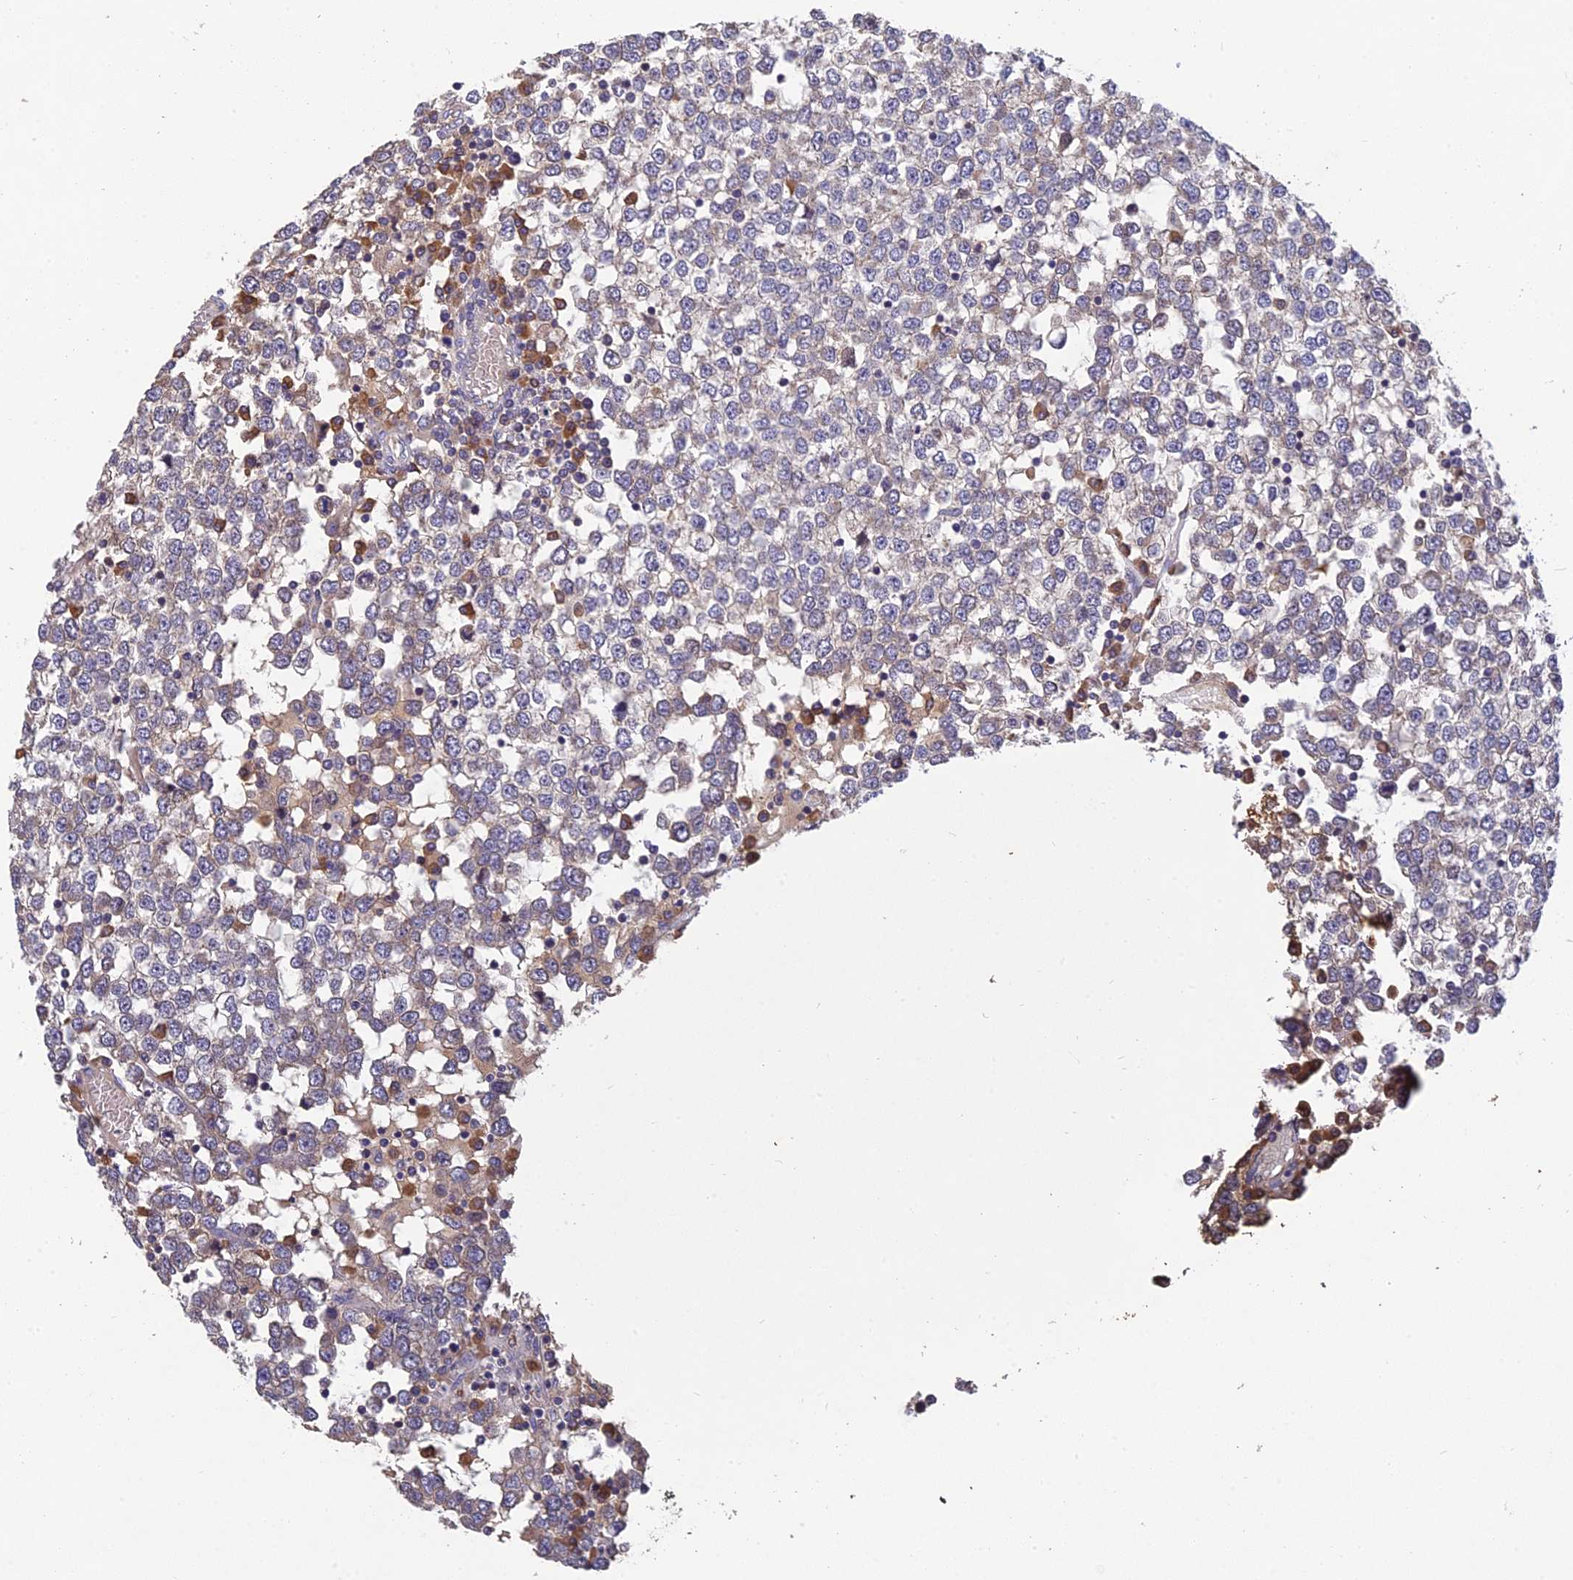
{"staining": {"intensity": "weak", "quantity": "<25%", "location": "cytoplasmic/membranous"}, "tissue": "testis cancer", "cell_type": "Tumor cells", "image_type": "cancer", "snomed": [{"axis": "morphology", "description": "Seminoma, NOS"}, {"axis": "topography", "description": "Testis"}], "caption": "Photomicrograph shows no significant protein positivity in tumor cells of testis seminoma. (DAB (3,3'-diaminobenzidine) immunohistochemistry, high magnification).", "gene": "DENND5B", "patient": {"sex": "male", "age": 65}}